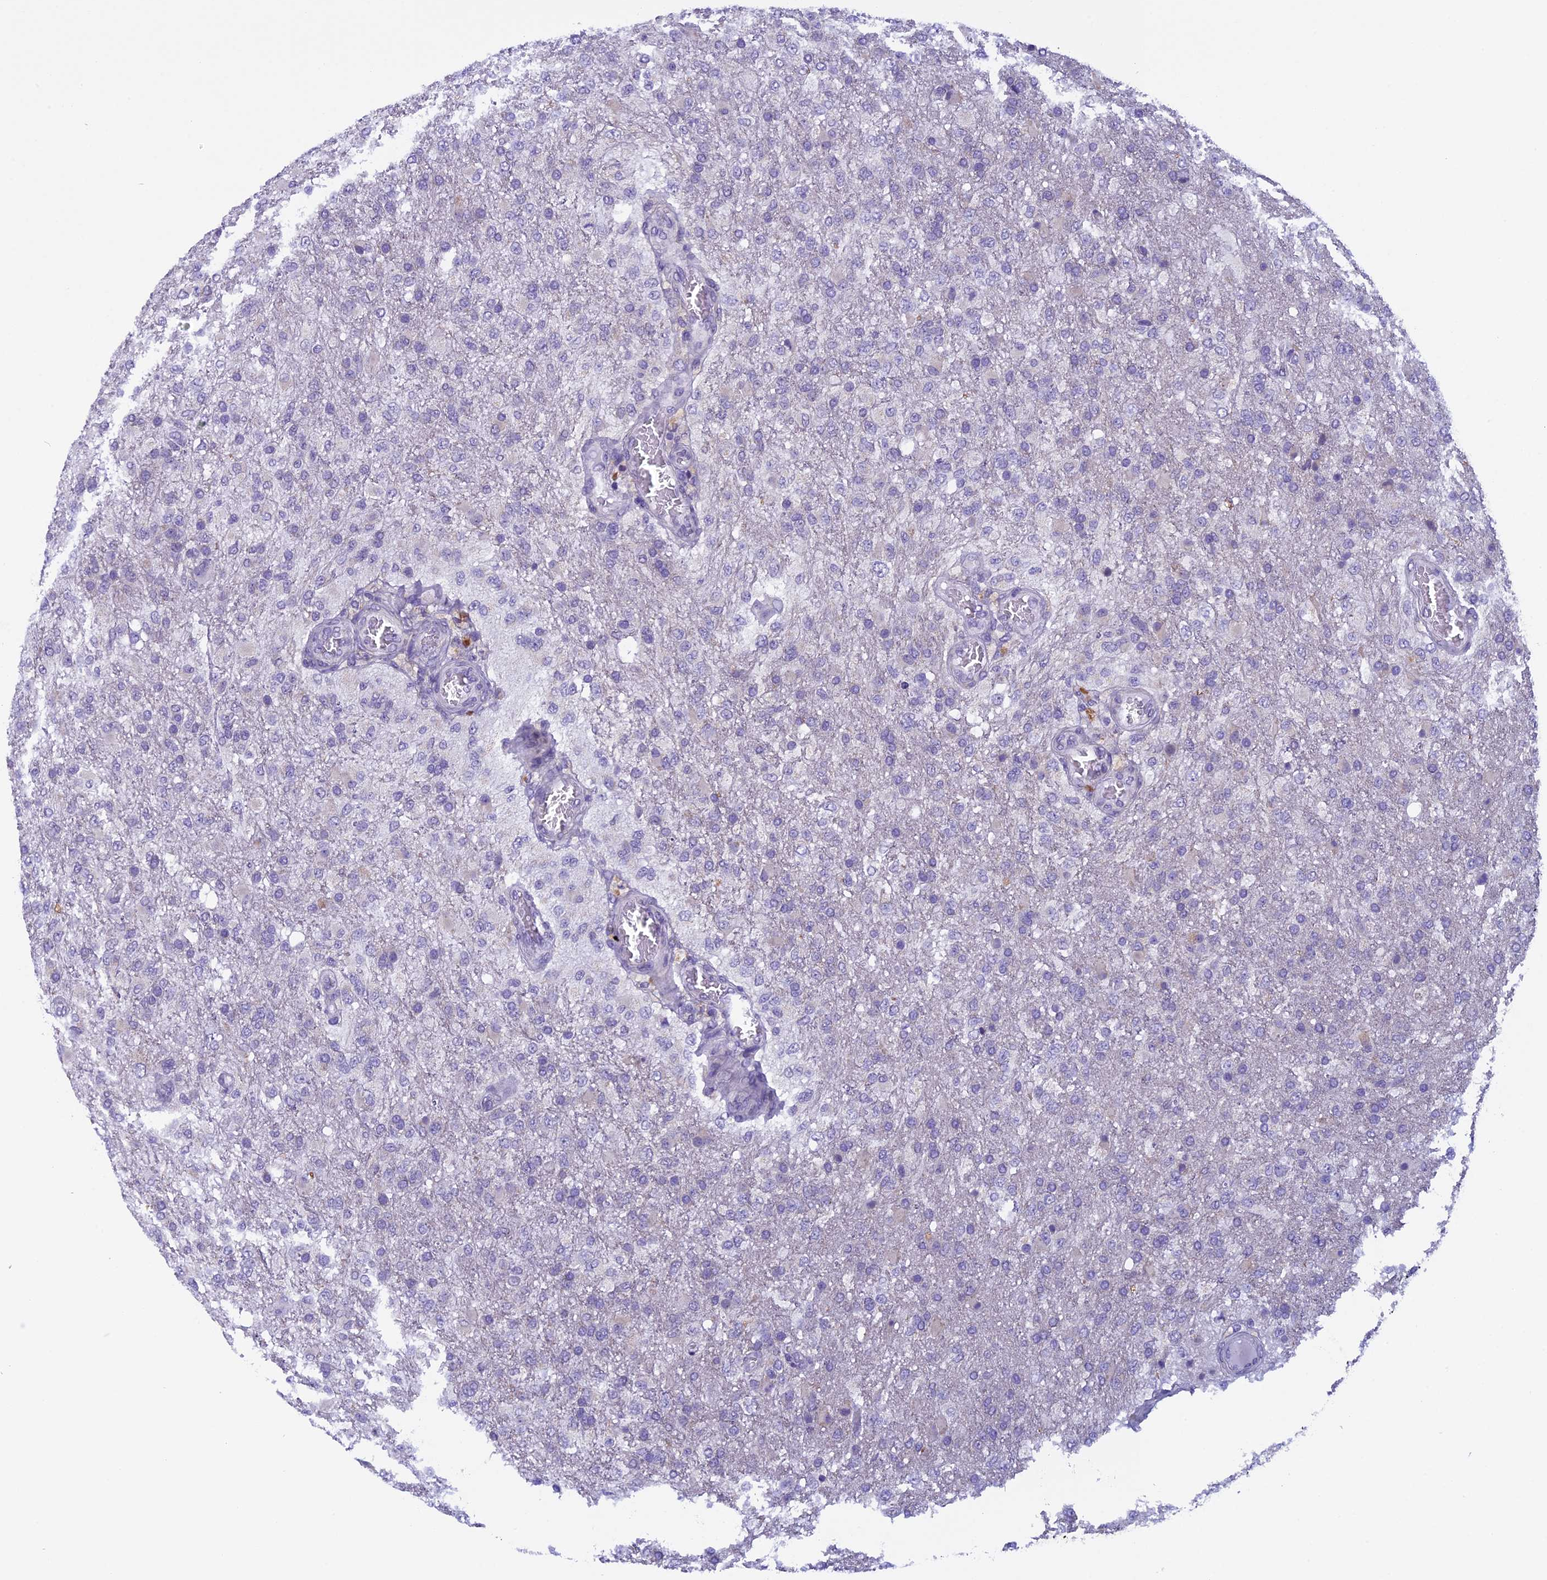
{"staining": {"intensity": "negative", "quantity": "none", "location": "none"}, "tissue": "glioma", "cell_type": "Tumor cells", "image_type": "cancer", "snomed": [{"axis": "morphology", "description": "Glioma, malignant, High grade"}, {"axis": "topography", "description": "Brain"}], "caption": "Tumor cells are negative for protein expression in human malignant glioma (high-grade).", "gene": "ZNF317", "patient": {"sex": "female", "age": 74}}